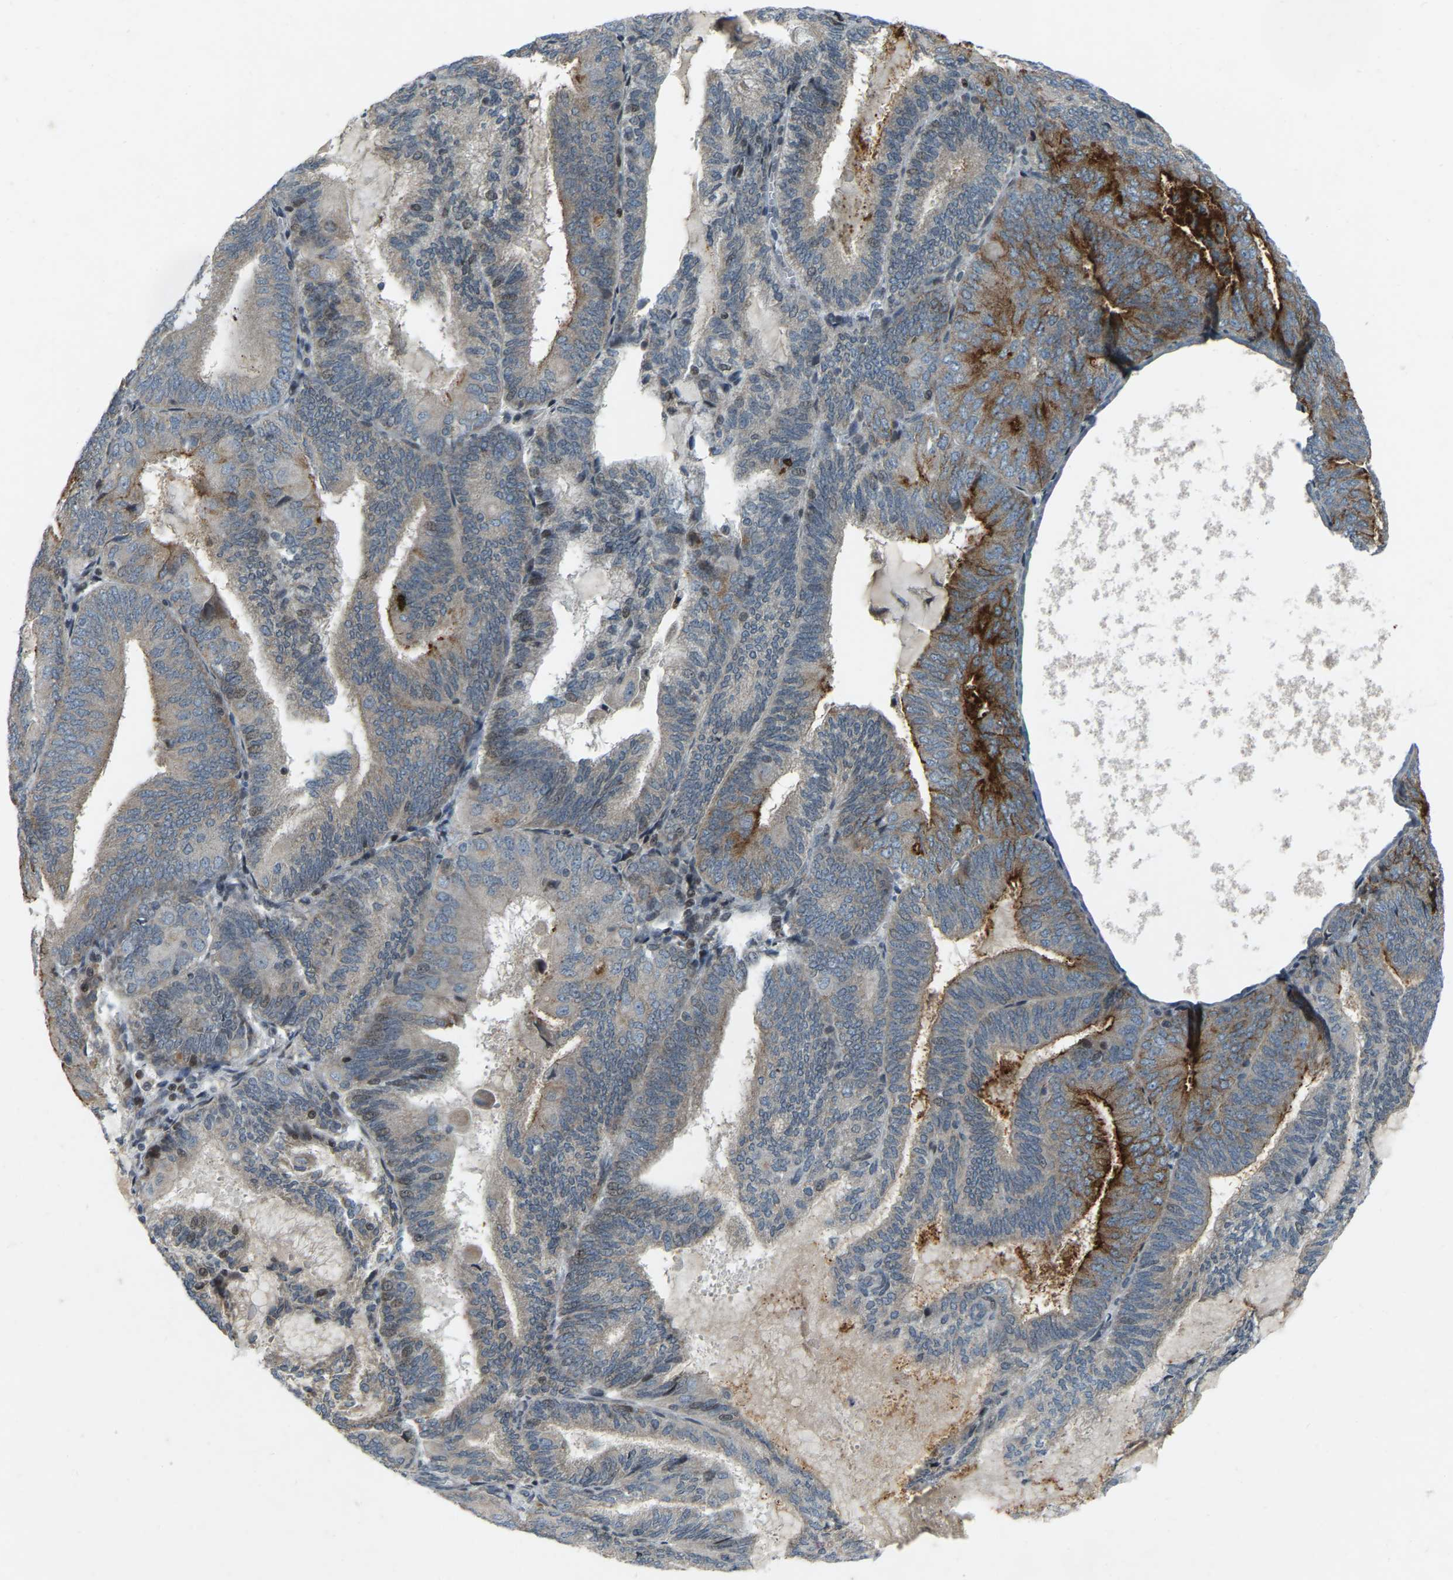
{"staining": {"intensity": "strong", "quantity": "<25%", "location": "cytoplasmic/membranous"}, "tissue": "endometrial cancer", "cell_type": "Tumor cells", "image_type": "cancer", "snomed": [{"axis": "morphology", "description": "Adenocarcinoma, NOS"}, {"axis": "topography", "description": "Endometrium"}], "caption": "IHC of endometrial cancer (adenocarcinoma) exhibits medium levels of strong cytoplasmic/membranous positivity in approximately <25% of tumor cells.", "gene": "PARL", "patient": {"sex": "female", "age": 81}}